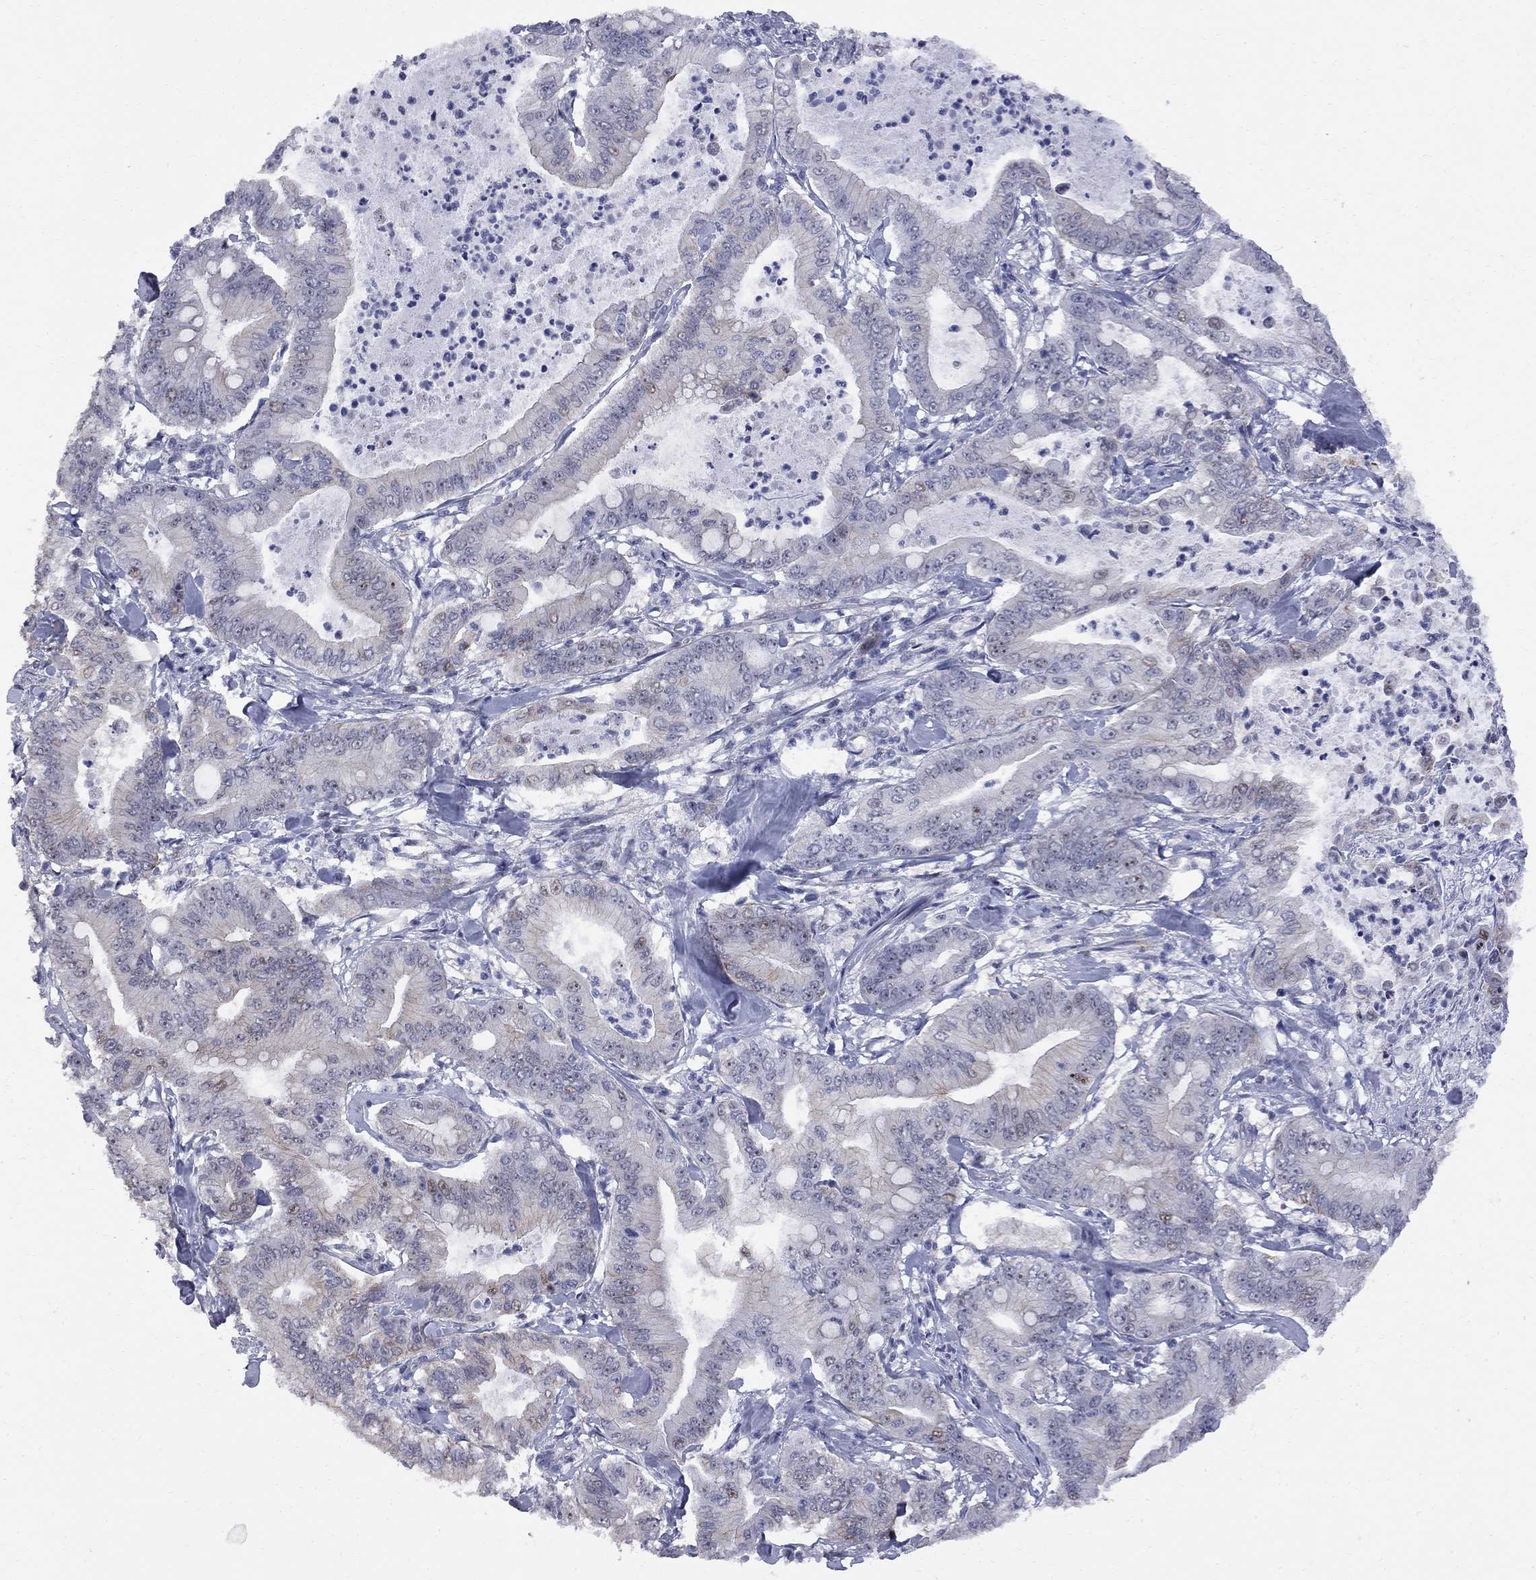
{"staining": {"intensity": "weak", "quantity": "<25%", "location": "nuclear"}, "tissue": "pancreatic cancer", "cell_type": "Tumor cells", "image_type": "cancer", "snomed": [{"axis": "morphology", "description": "Adenocarcinoma, NOS"}, {"axis": "topography", "description": "Pancreas"}], "caption": "An image of human adenocarcinoma (pancreatic) is negative for staining in tumor cells.", "gene": "DHX33", "patient": {"sex": "male", "age": 71}}